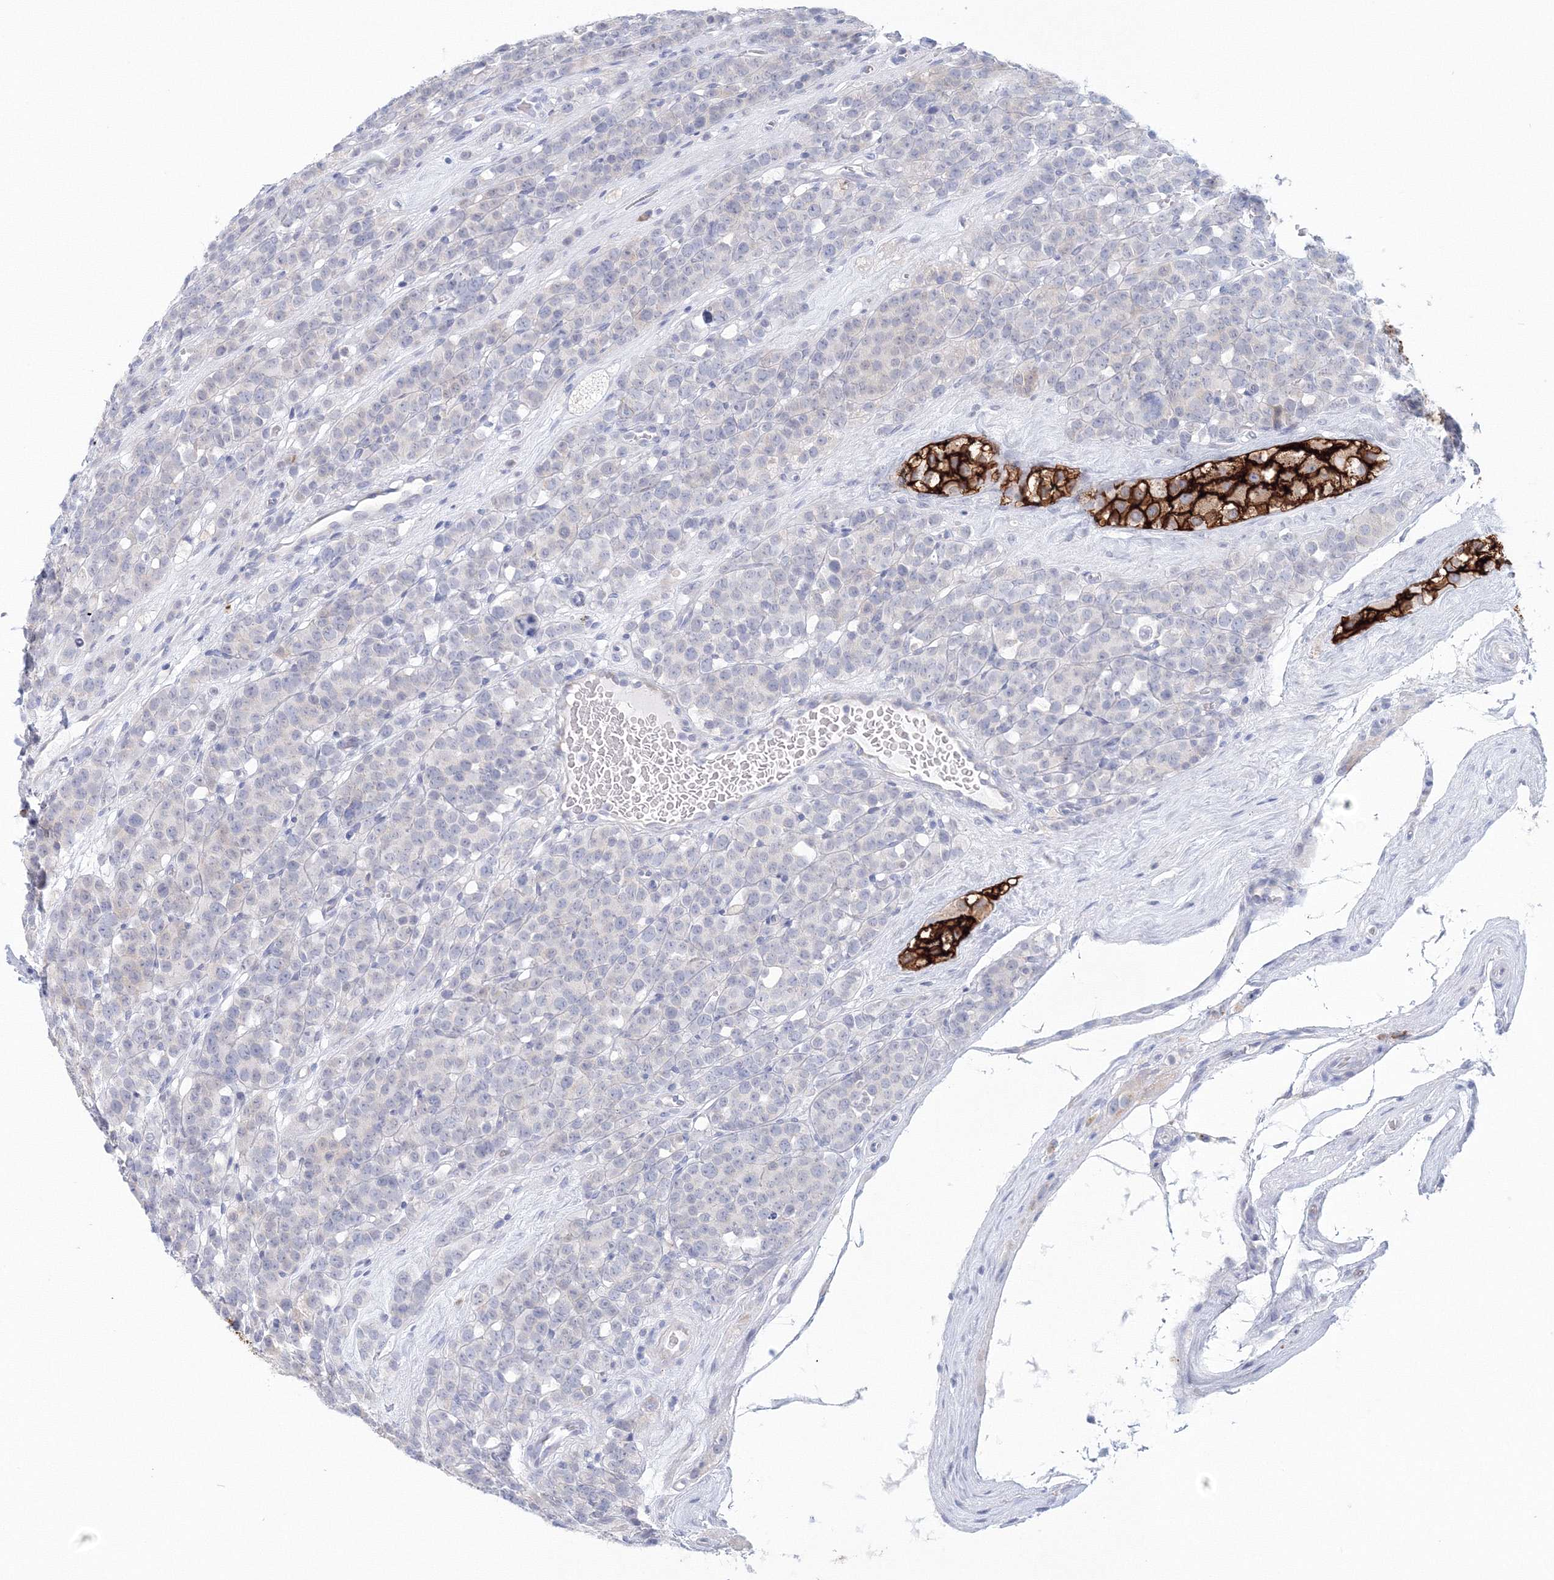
{"staining": {"intensity": "negative", "quantity": "none", "location": "none"}, "tissue": "testis cancer", "cell_type": "Tumor cells", "image_type": "cancer", "snomed": [{"axis": "morphology", "description": "Seminoma, NOS"}, {"axis": "topography", "description": "Testis"}], "caption": "Tumor cells show no significant expression in testis cancer (seminoma).", "gene": "VSIG1", "patient": {"sex": "male", "age": 71}}